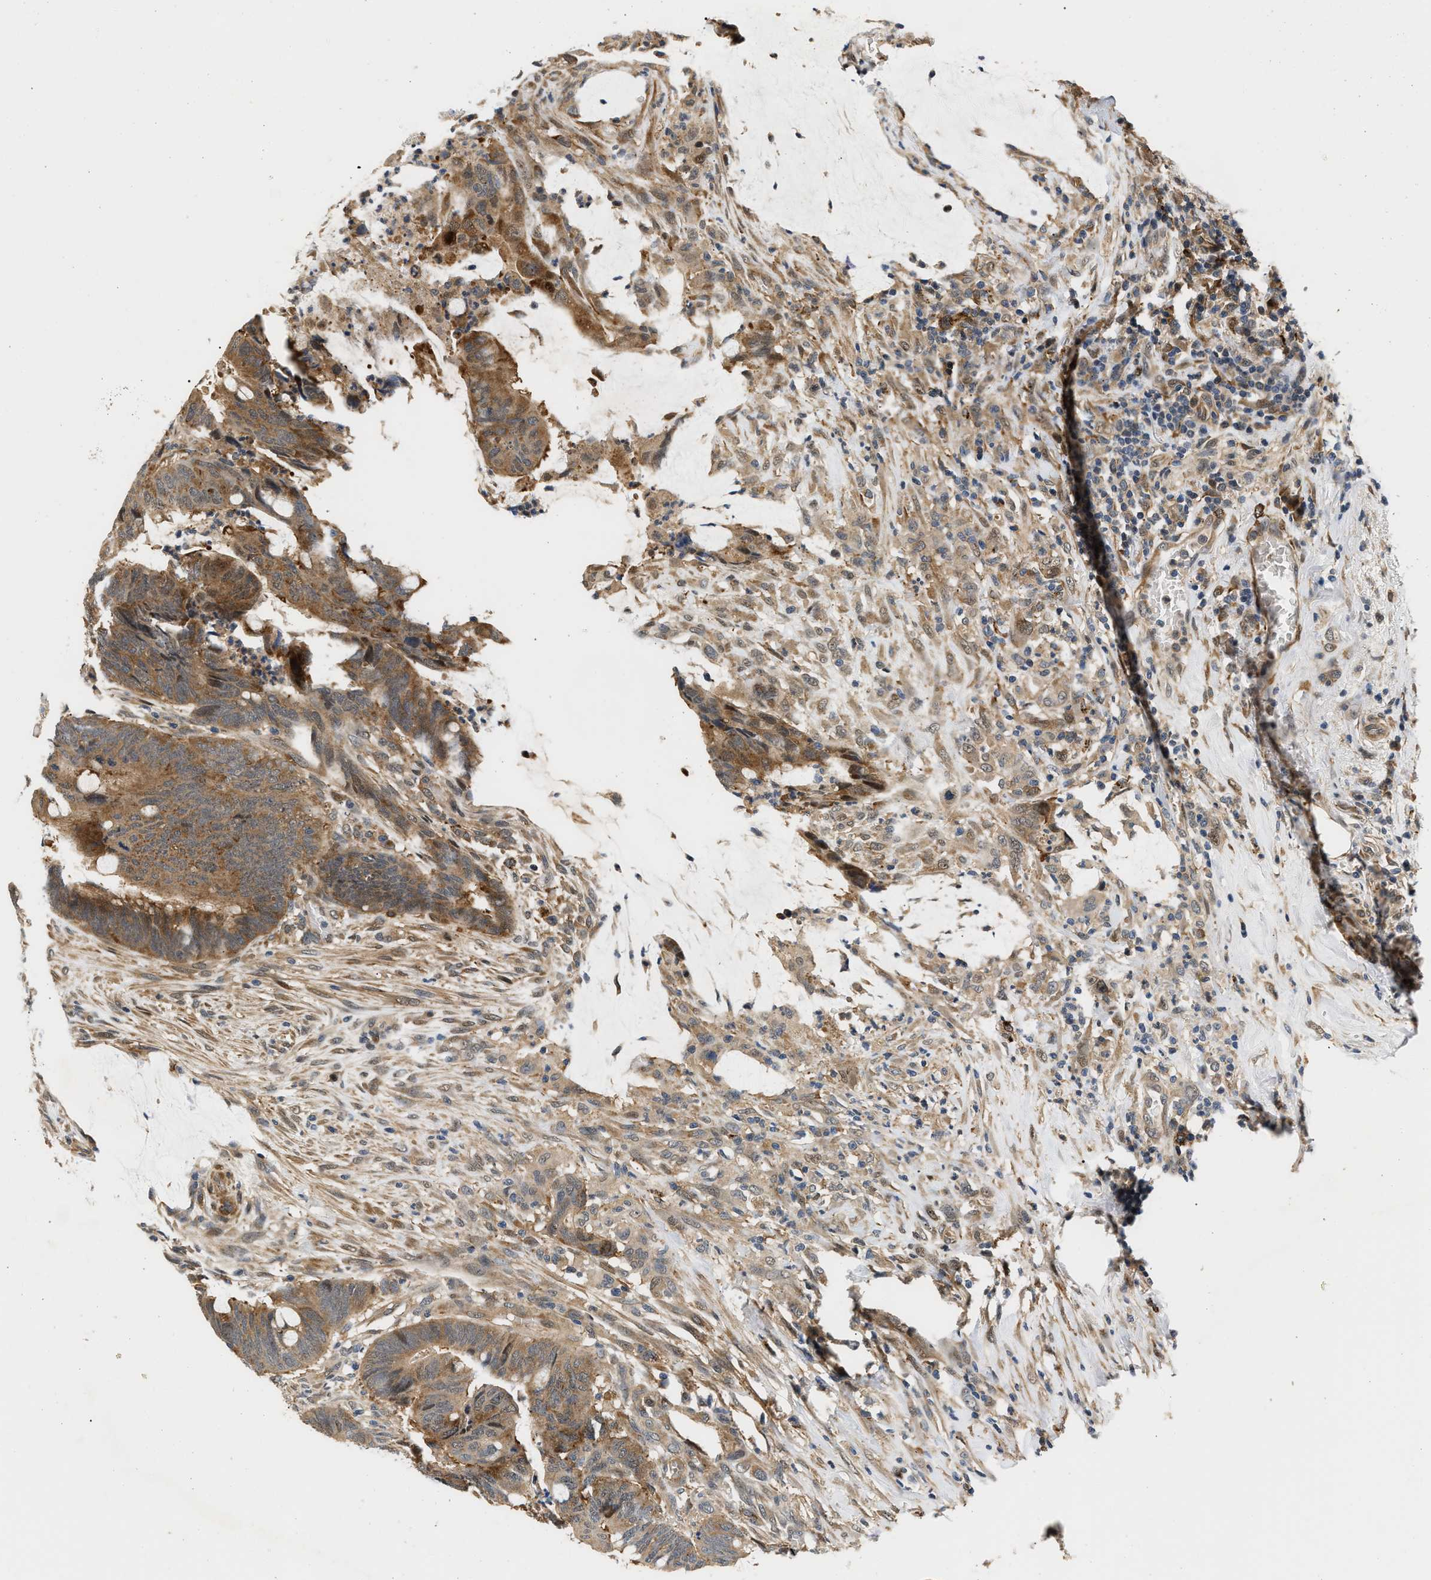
{"staining": {"intensity": "moderate", "quantity": ">75%", "location": "cytoplasmic/membranous"}, "tissue": "colorectal cancer", "cell_type": "Tumor cells", "image_type": "cancer", "snomed": [{"axis": "morphology", "description": "Normal tissue, NOS"}, {"axis": "morphology", "description": "Adenocarcinoma, NOS"}, {"axis": "topography", "description": "Rectum"}, {"axis": "topography", "description": "Peripheral nerve tissue"}], "caption": "Protein analysis of adenocarcinoma (colorectal) tissue demonstrates moderate cytoplasmic/membranous expression in about >75% of tumor cells. (brown staining indicates protein expression, while blue staining denotes nuclei).", "gene": "LARP6", "patient": {"sex": "male", "age": 92}}